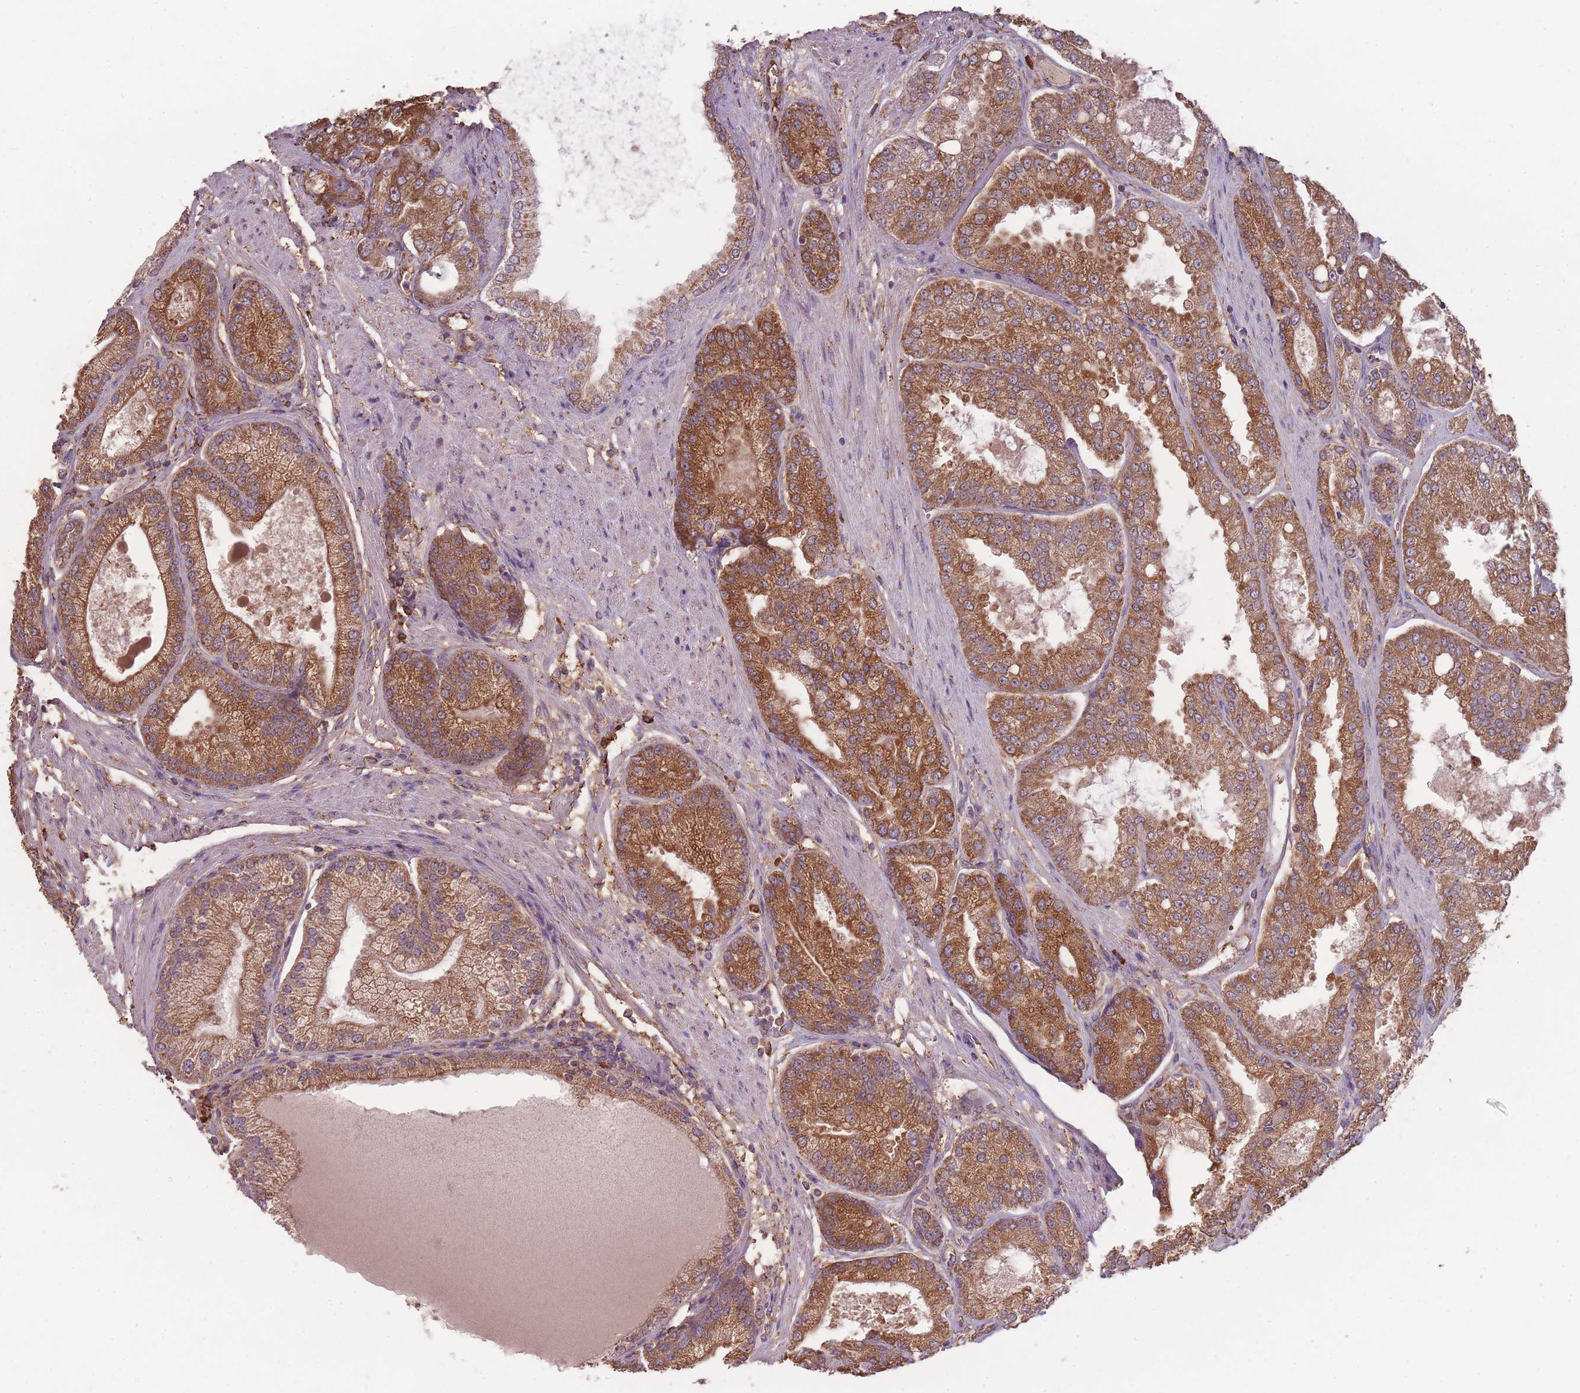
{"staining": {"intensity": "strong", "quantity": ">75%", "location": "cytoplasmic/membranous"}, "tissue": "prostate cancer", "cell_type": "Tumor cells", "image_type": "cancer", "snomed": [{"axis": "morphology", "description": "Adenocarcinoma, High grade"}, {"axis": "topography", "description": "Prostate"}], "caption": "The immunohistochemical stain highlights strong cytoplasmic/membranous staining in tumor cells of prostate adenocarcinoma (high-grade) tissue.", "gene": "SANBR", "patient": {"sex": "male", "age": 71}}